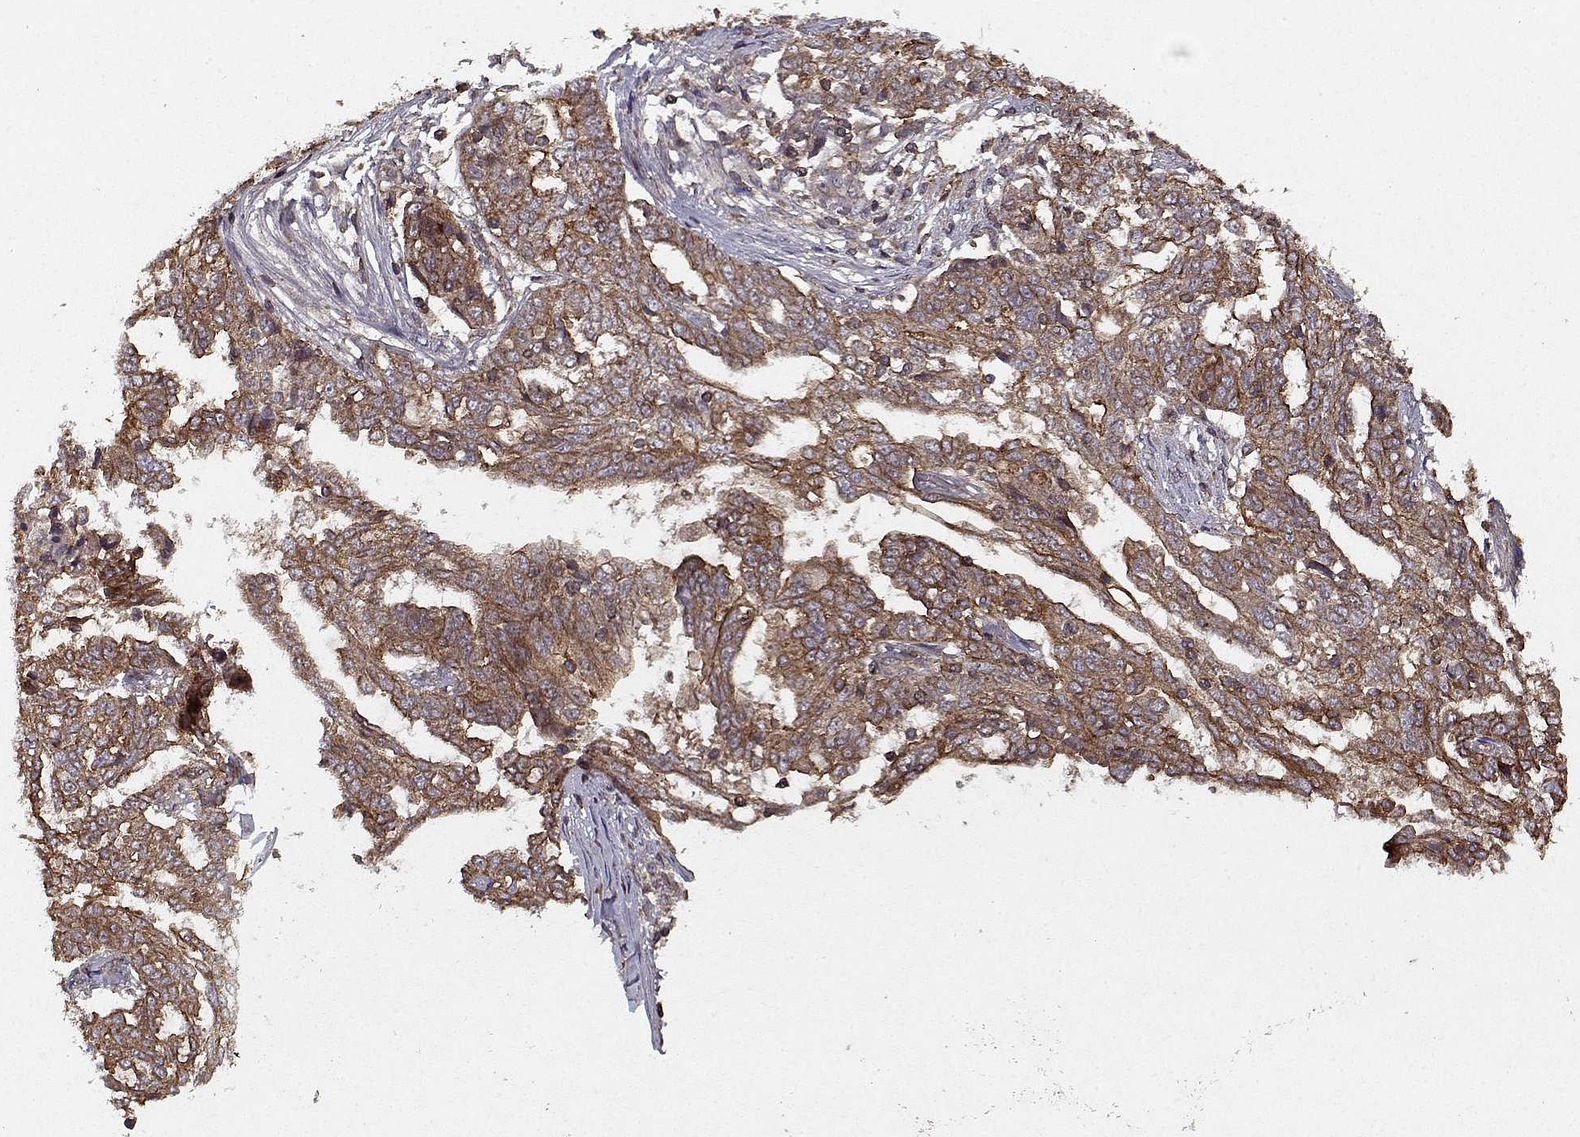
{"staining": {"intensity": "strong", "quantity": ">75%", "location": "cytoplasmic/membranous"}, "tissue": "ovarian cancer", "cell_type": "Tumor cells", "image_type": "cancer", "snomed": [{"axis": "morphology", "description": "Cystadenocarcinoma, serous, NOS"}, {"axis": "topography", "description": "Ovary"}], "caption": "Strong cytoplasmic/membranous positivity is appreciated in about >75% of tumor cells in ovarian serous cystadenocarcinoma.", "gene": "PPP1R12A", "patient": {"sex": "female", "age": 67}}